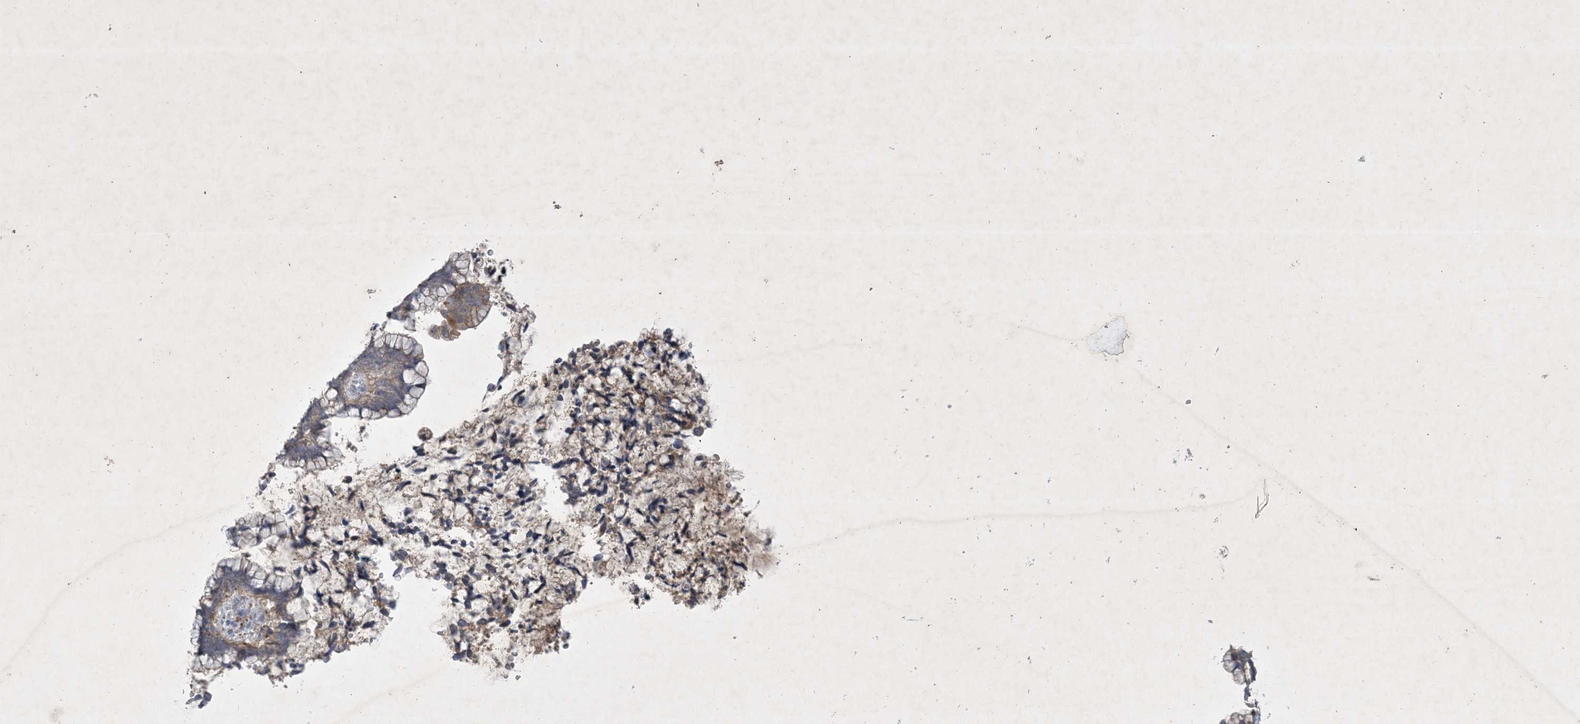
{"staining": {"intensity": "moderate", "quantity": "25%-75%", "location": "cytoplasmic/membranous"}, "tissue": "cervical cancer", "cell_type": "Tumor cells", "image_type": "cancer", "snomed": [{"axis": "morphology", "description": "Adenocarcinoma, NOS"}, {"axis": "topography", "description": "Cervix"}], "caption": "DAB (3,3'-diaminobenzidine) immunohistochemical staining of human cervical cancer (adenocarcinoma) shows moderate cytoplasmic/membranous protein expression in approximately 25%-75% of tumor cells. The protein is shown in brown color, while the nuclei are stained blue.", "gene": "MRPS18A", "patient": {"sex": "female", "age": 44}}